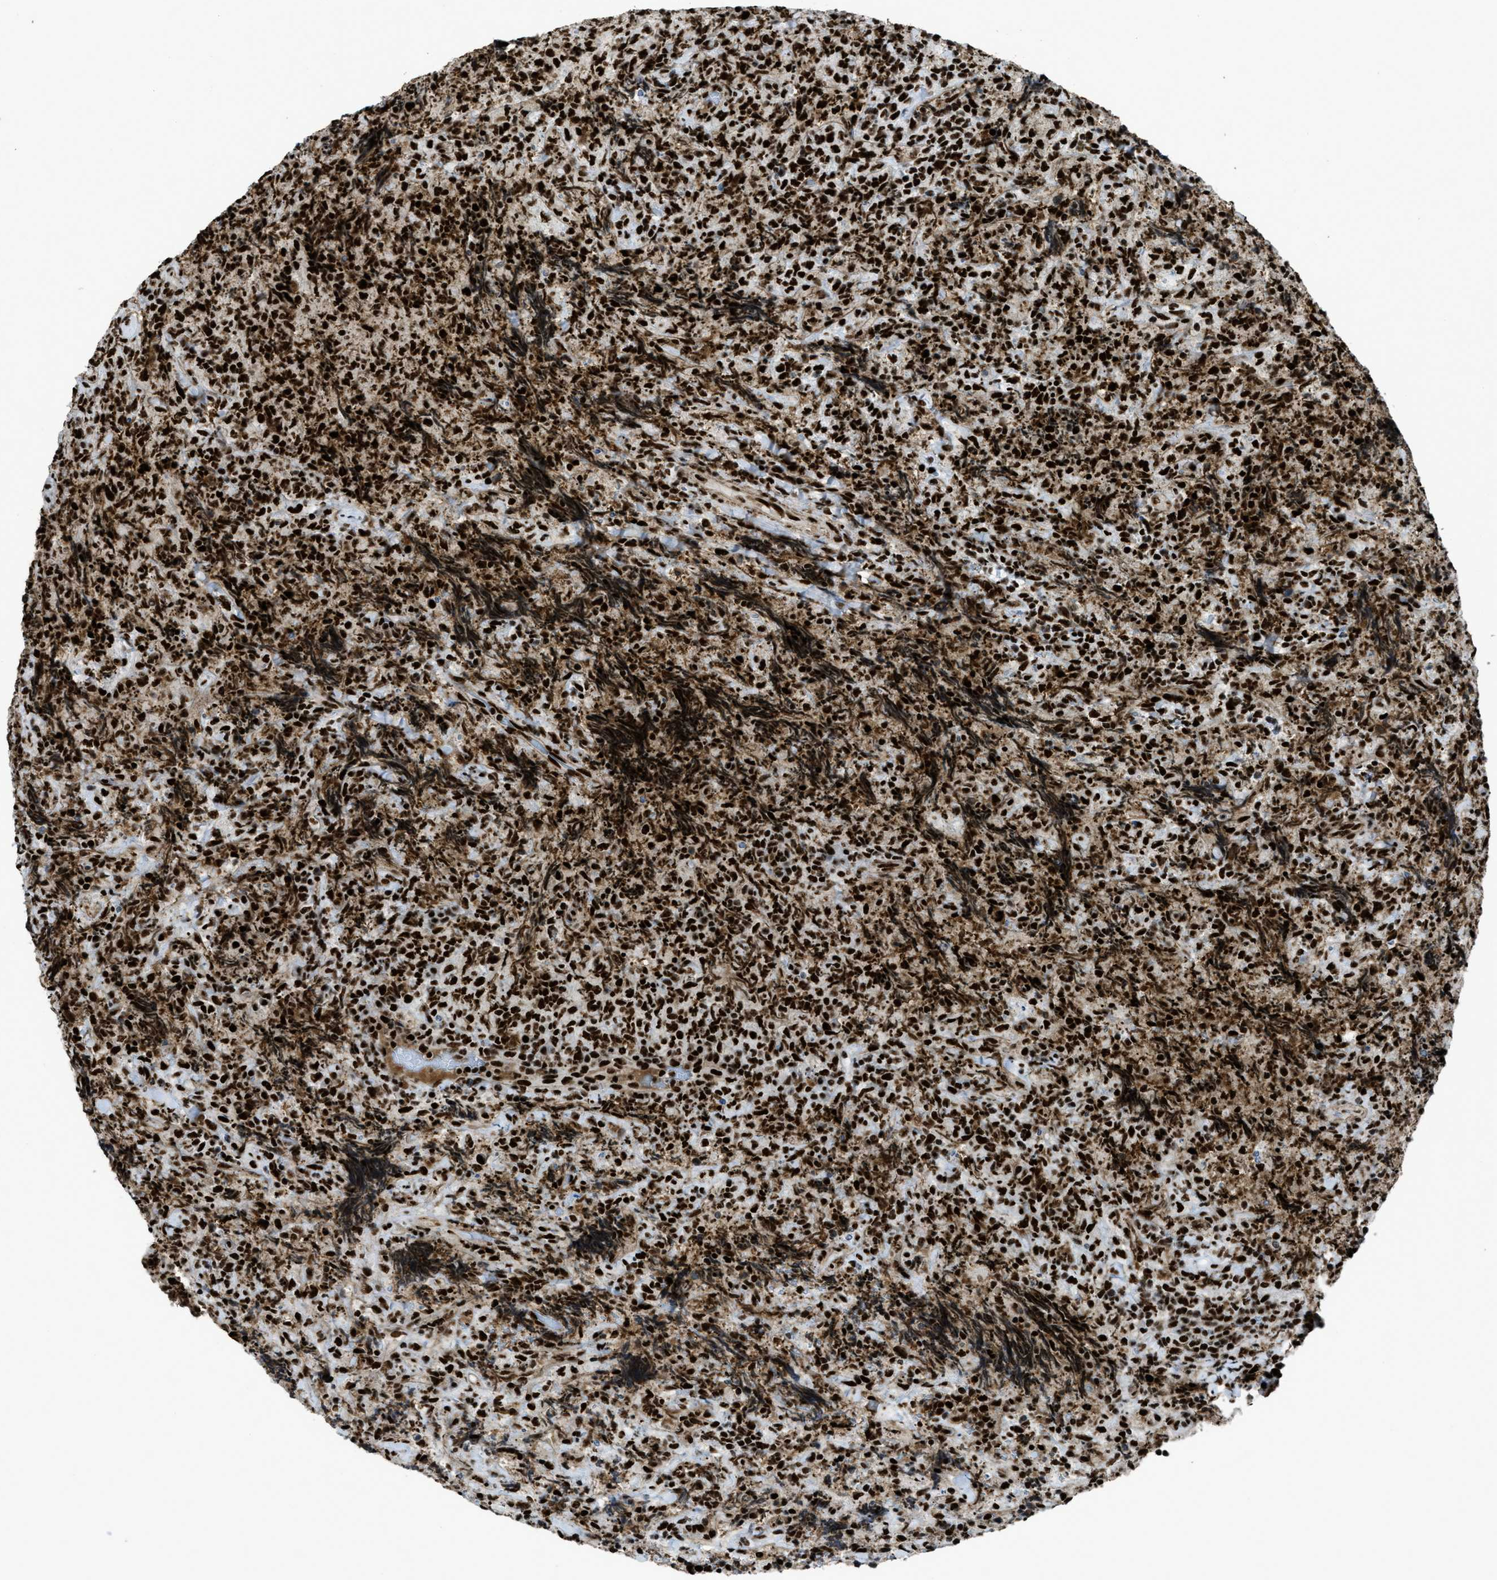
{"staining": {"intensity": "strong", "quantity": ">75%", "location": "nuclear"}, "tissue": "lymphoma", "cell_type": "Tumor cells", "image_type": "cancer", "snomed": [{"axis": "morphology", "description": "Malignant lymphoma, non-Hodgkin's type, High grade"}, {"axis": "topography", "description": "Tonsil"}], "caption": "High-power microscopy captured an immunohistochemistry (IHC) micrograph of lymphoma, revealing strong nuclear staining in about >75% of tumor cells.", "gene": "ZNF207", "patient": {"sex": "female", "age": 36}}